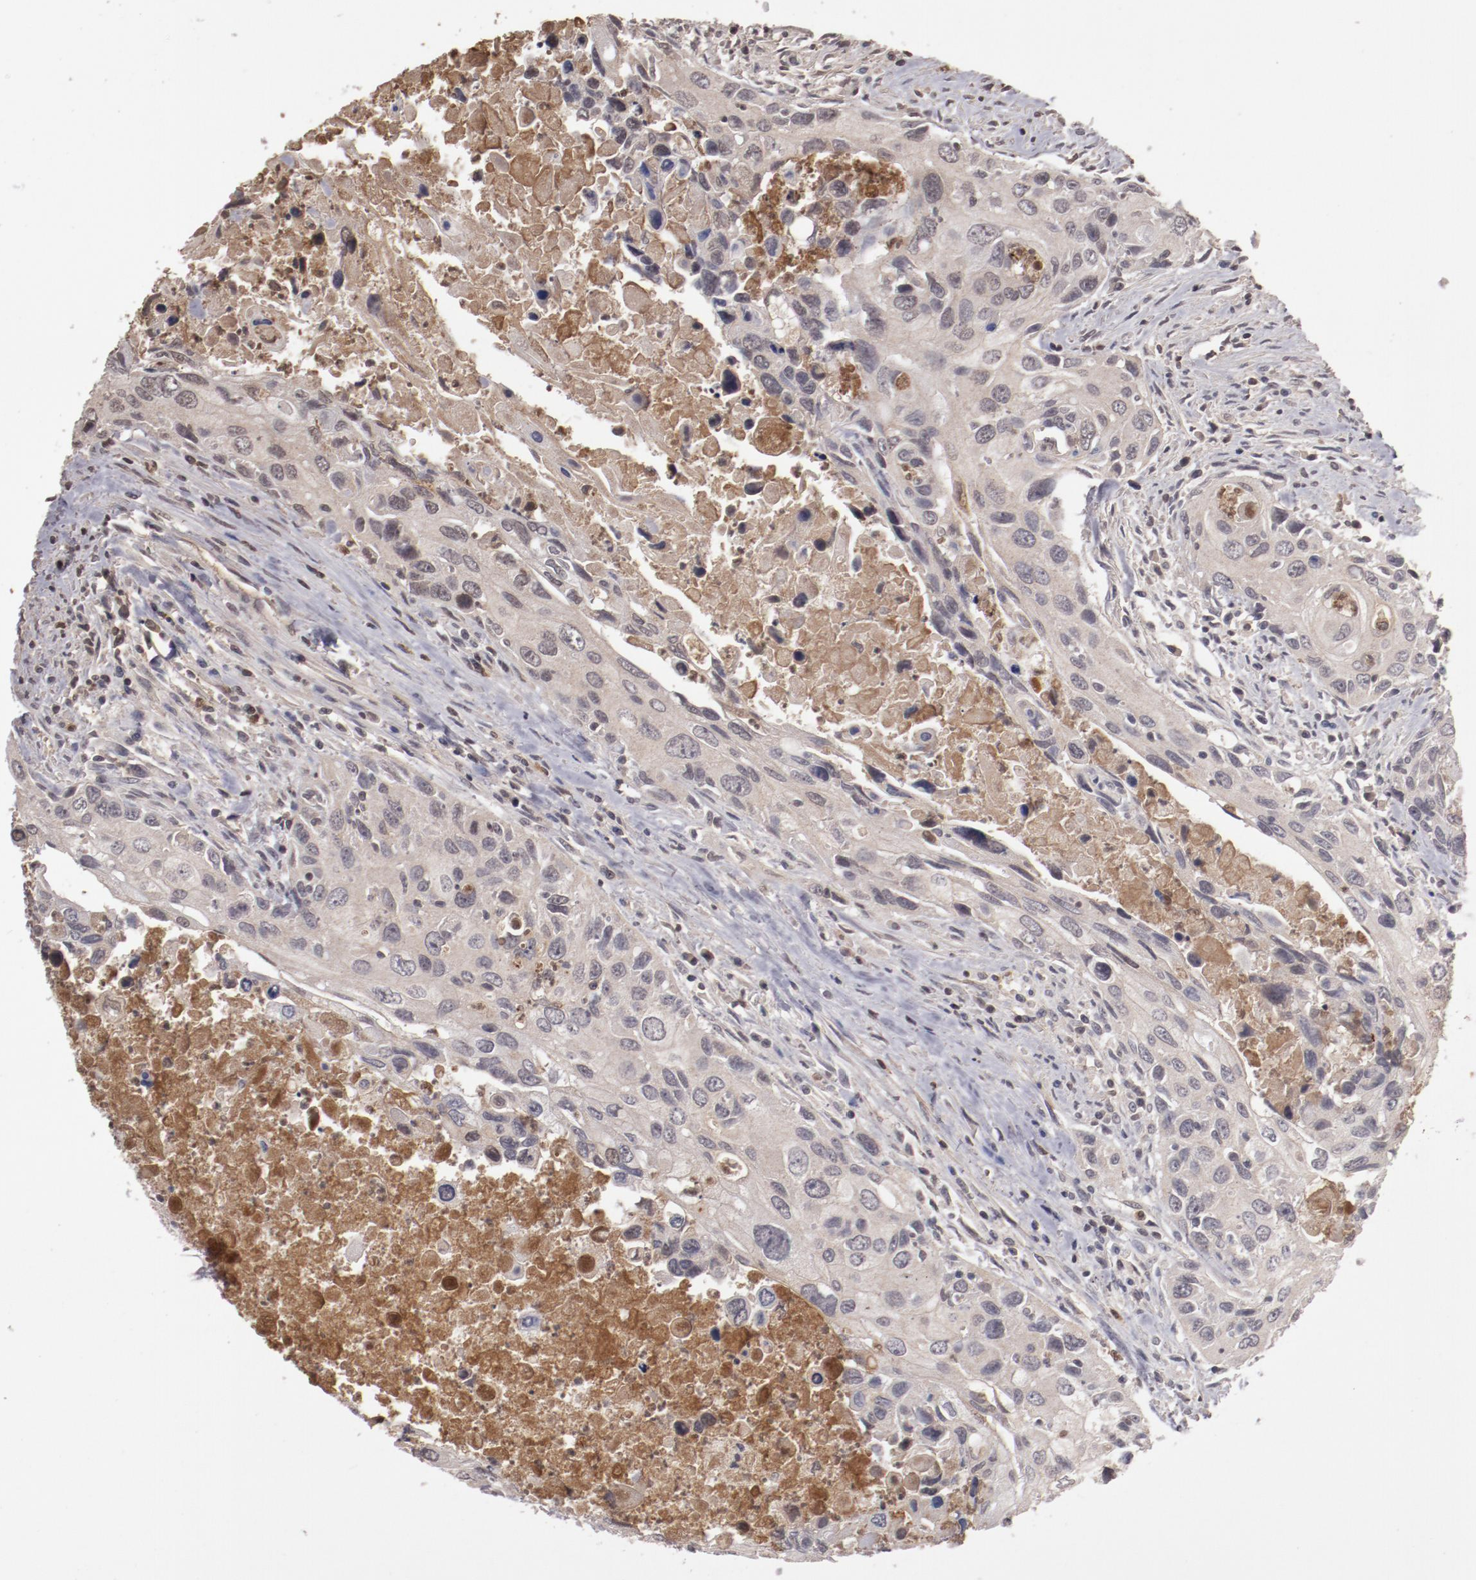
{"staining": {"intensity": "weak", "quantity": "<25%", "location": "cytoplasmic/membranous"}, "tissue": "urothelial cancer", "cell_type": "Tumor cells", "image_type": "cancer", "snomed": [{"axis": "morphology", "description": "Urothelial carcinoma, High grade"}, {"axis": "topography", "description": "Urinary bladder"}], "caption": "DAB (3,3'-diaminobenzidine) immunohistochemical staining of human high-grade urothelial carcinoma demonstrates no significant staining in tumor cells. (Brightfield microscopy of DAB (3,3'-diaminobenzidine) immunohistochemistry at high magnification).", "gene": "CP", "patient": {"sex": "male", "age": 71}}